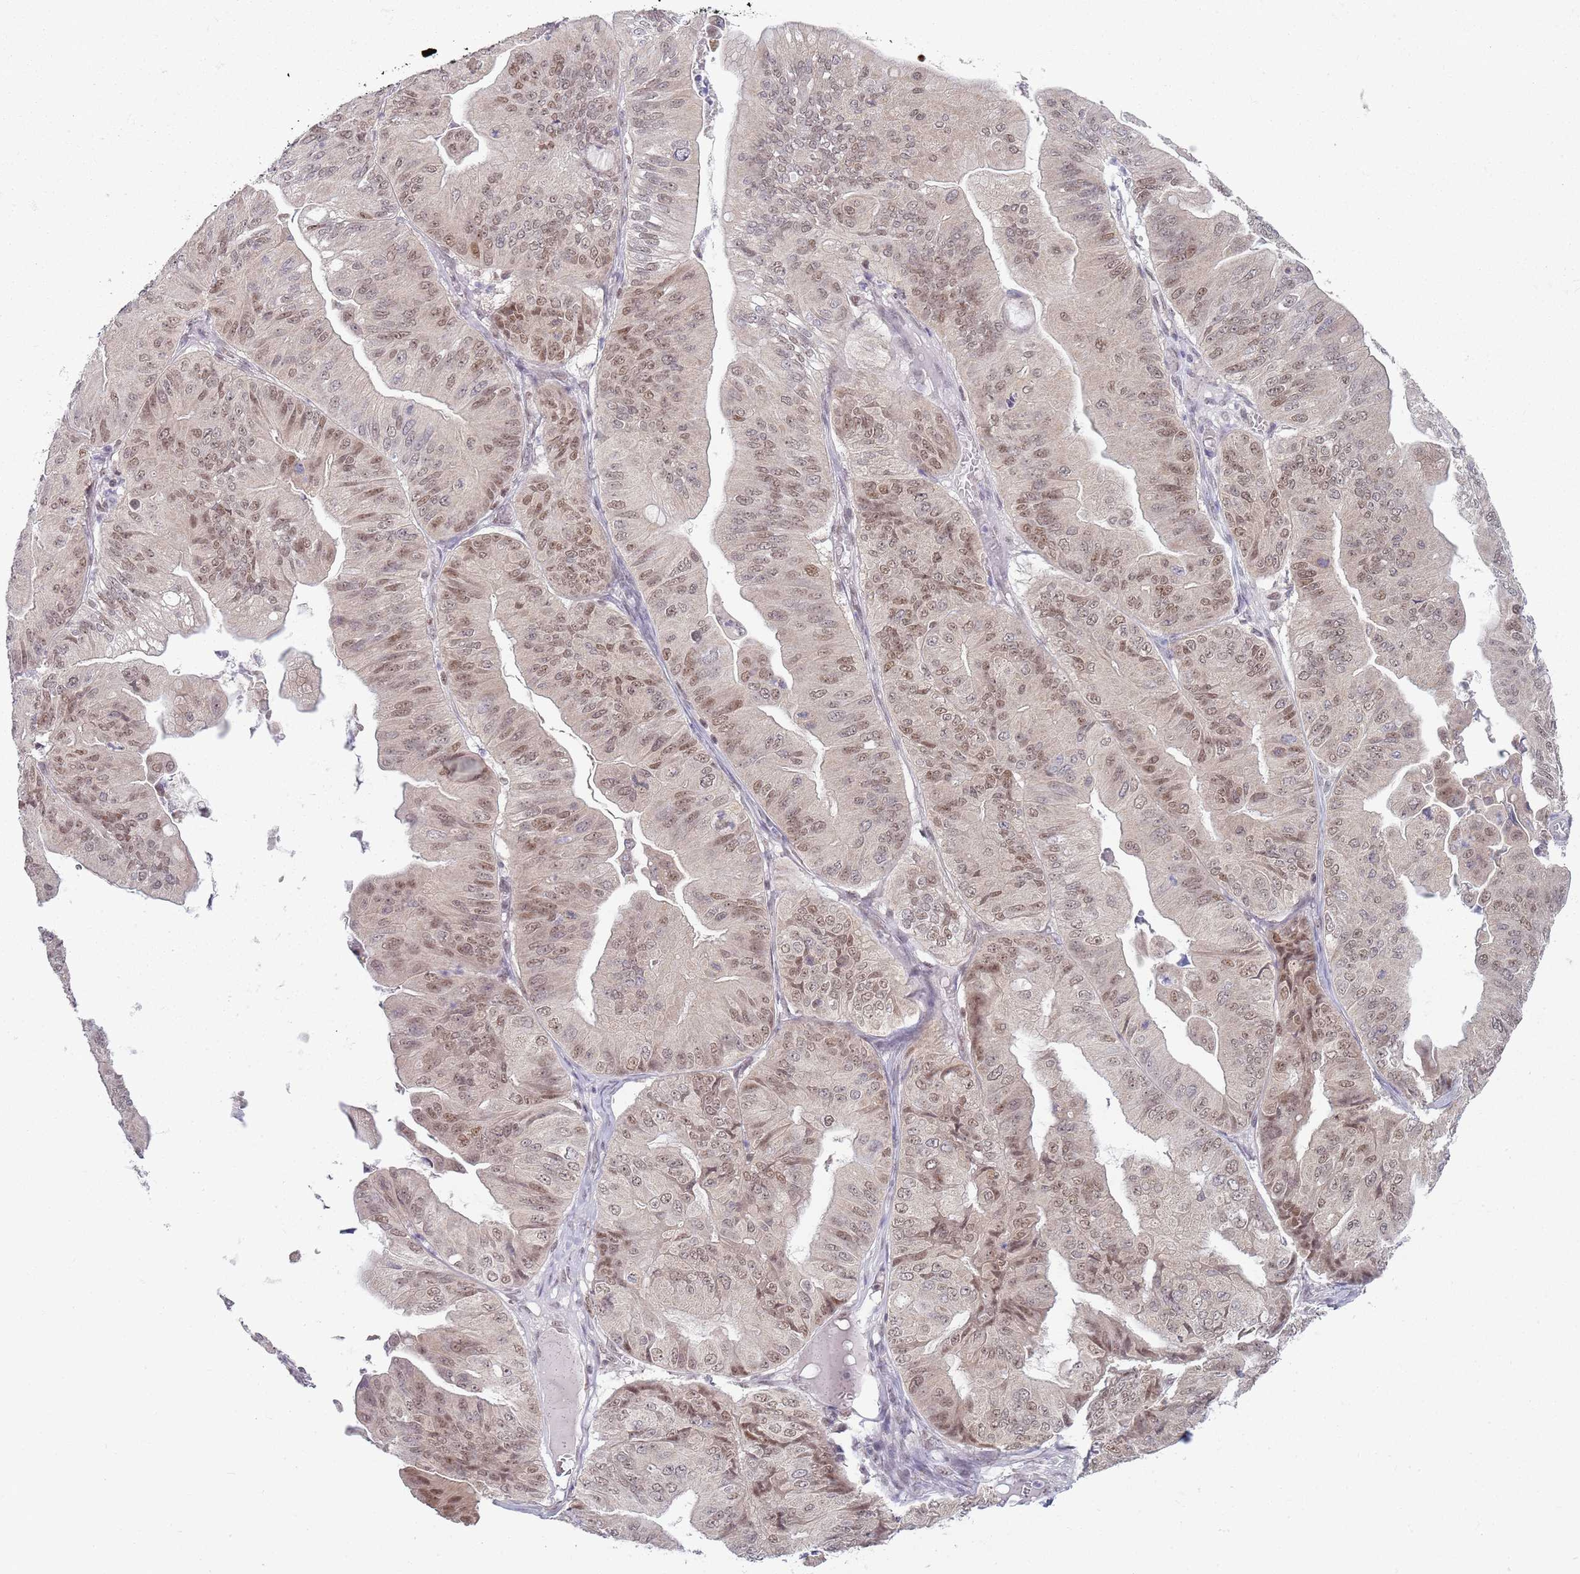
{"staining": {"intensity": "moderate", "quantity": ">75%", "location": "nuclear"}, "tissue": "ovarian cancer", "cell_type": "Tumor cells", "image_type": "cancer", "snomed": [{"axis": "morphology", "description": "Cystadenocarcinoma, mucinous, NOS"}, {"axis": "topography", "description": "Ovary"}], "caption": "High-magnification brightfield microscopy of mucinous cystadenocarcinoma (ovarian) stained with DAB (3,3'-diaminobenzidine) (brown) and counterstained with hematoxylin (blue). tumor cells exhibit moderate nuclear staining is present in approximately>75% of cells.", "gene": "SMARCAL1", "patient": {"sex": "female", "age": 61}}